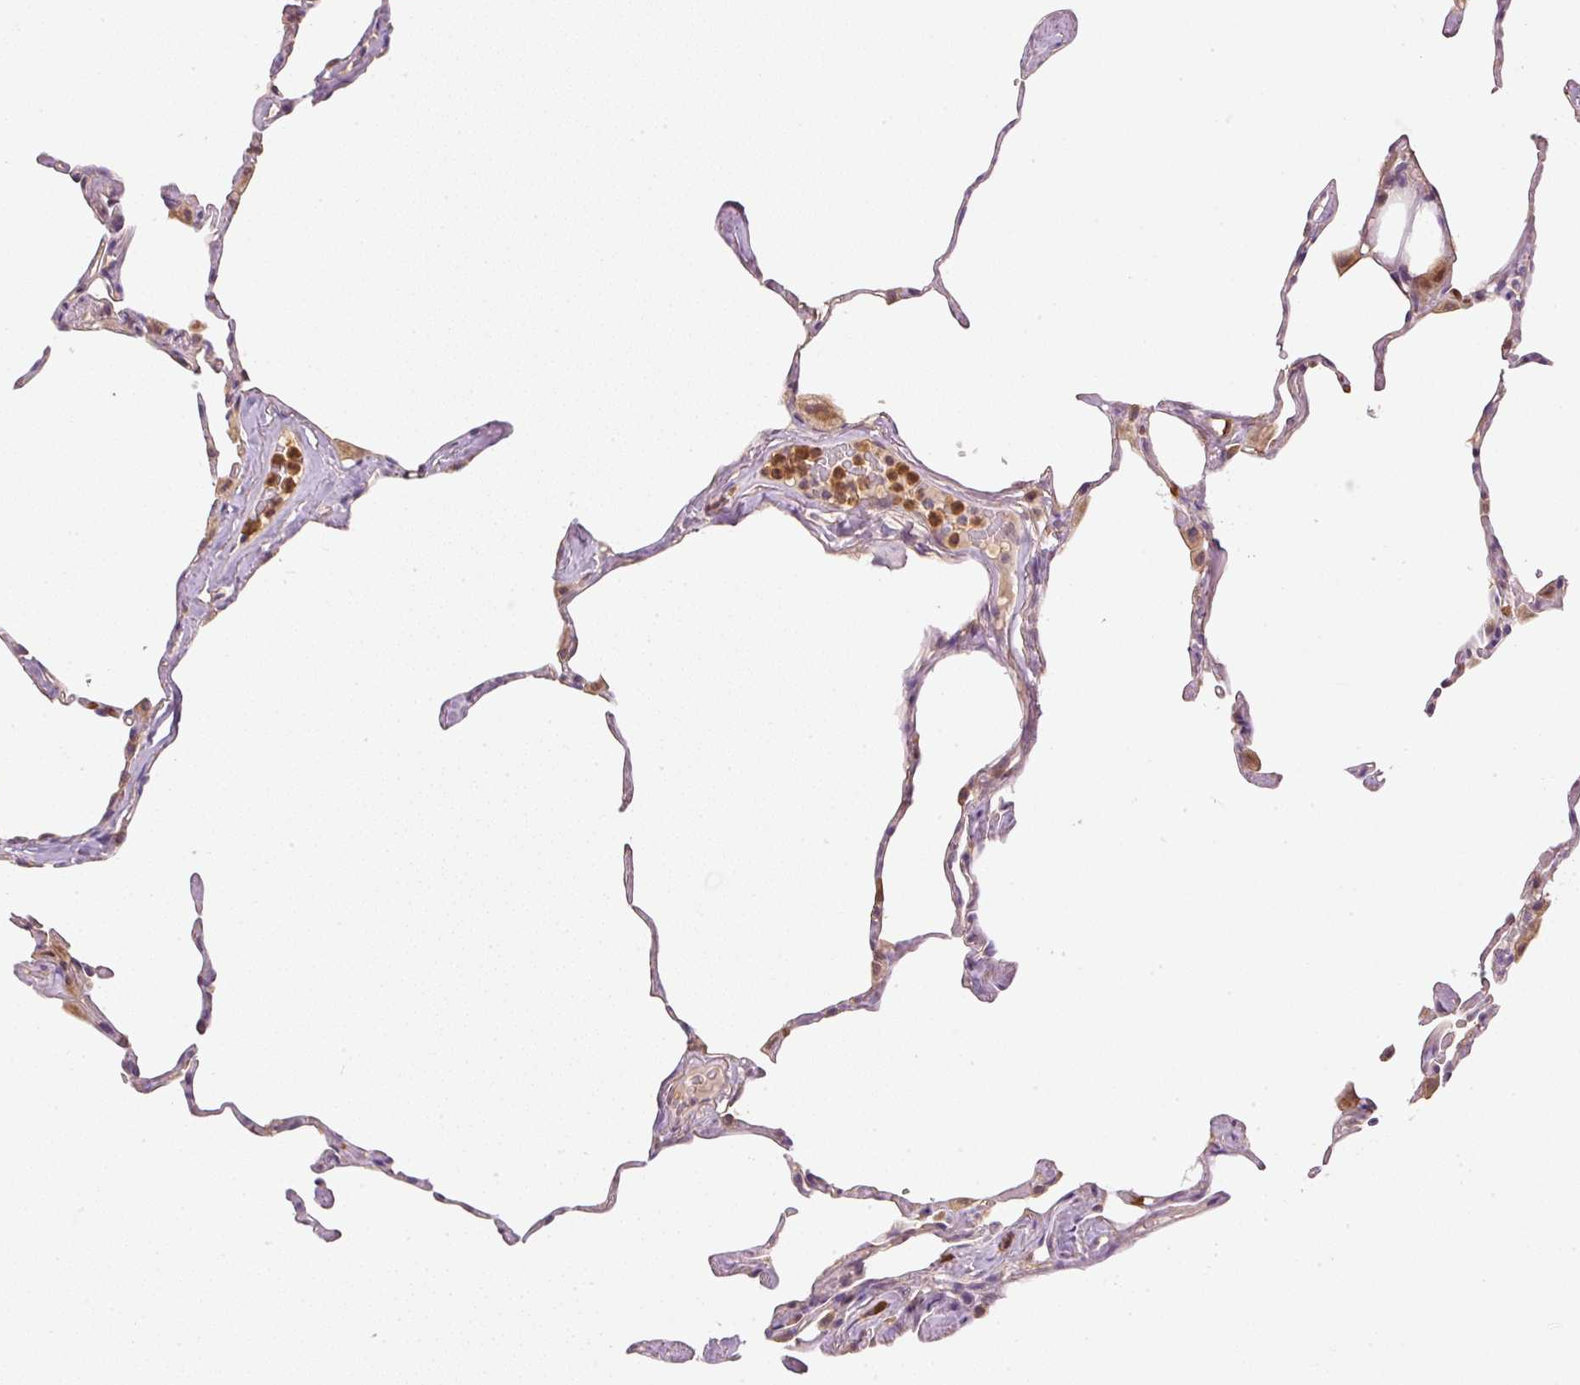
{"staining": {"intensity": "weak", "quantity": "25%-75%", "location": "cytoplasmic/membranous"}, "tissue": "lung", "cell_type": "Alveolar cells", "image_type": "normal", "snomed": [{"axis": "morphology", "description": "Normal tissue, NOS"}, {"axis": "topography", "description": "Lung"}], "caption": "A low amount of weak cytoplasmic/membranous staining is appreciated in about 25%-75% of alveolar cells in benign lung.", "gene": "CTTNBP2", "patient": {"sex": "male", "age": 65}}